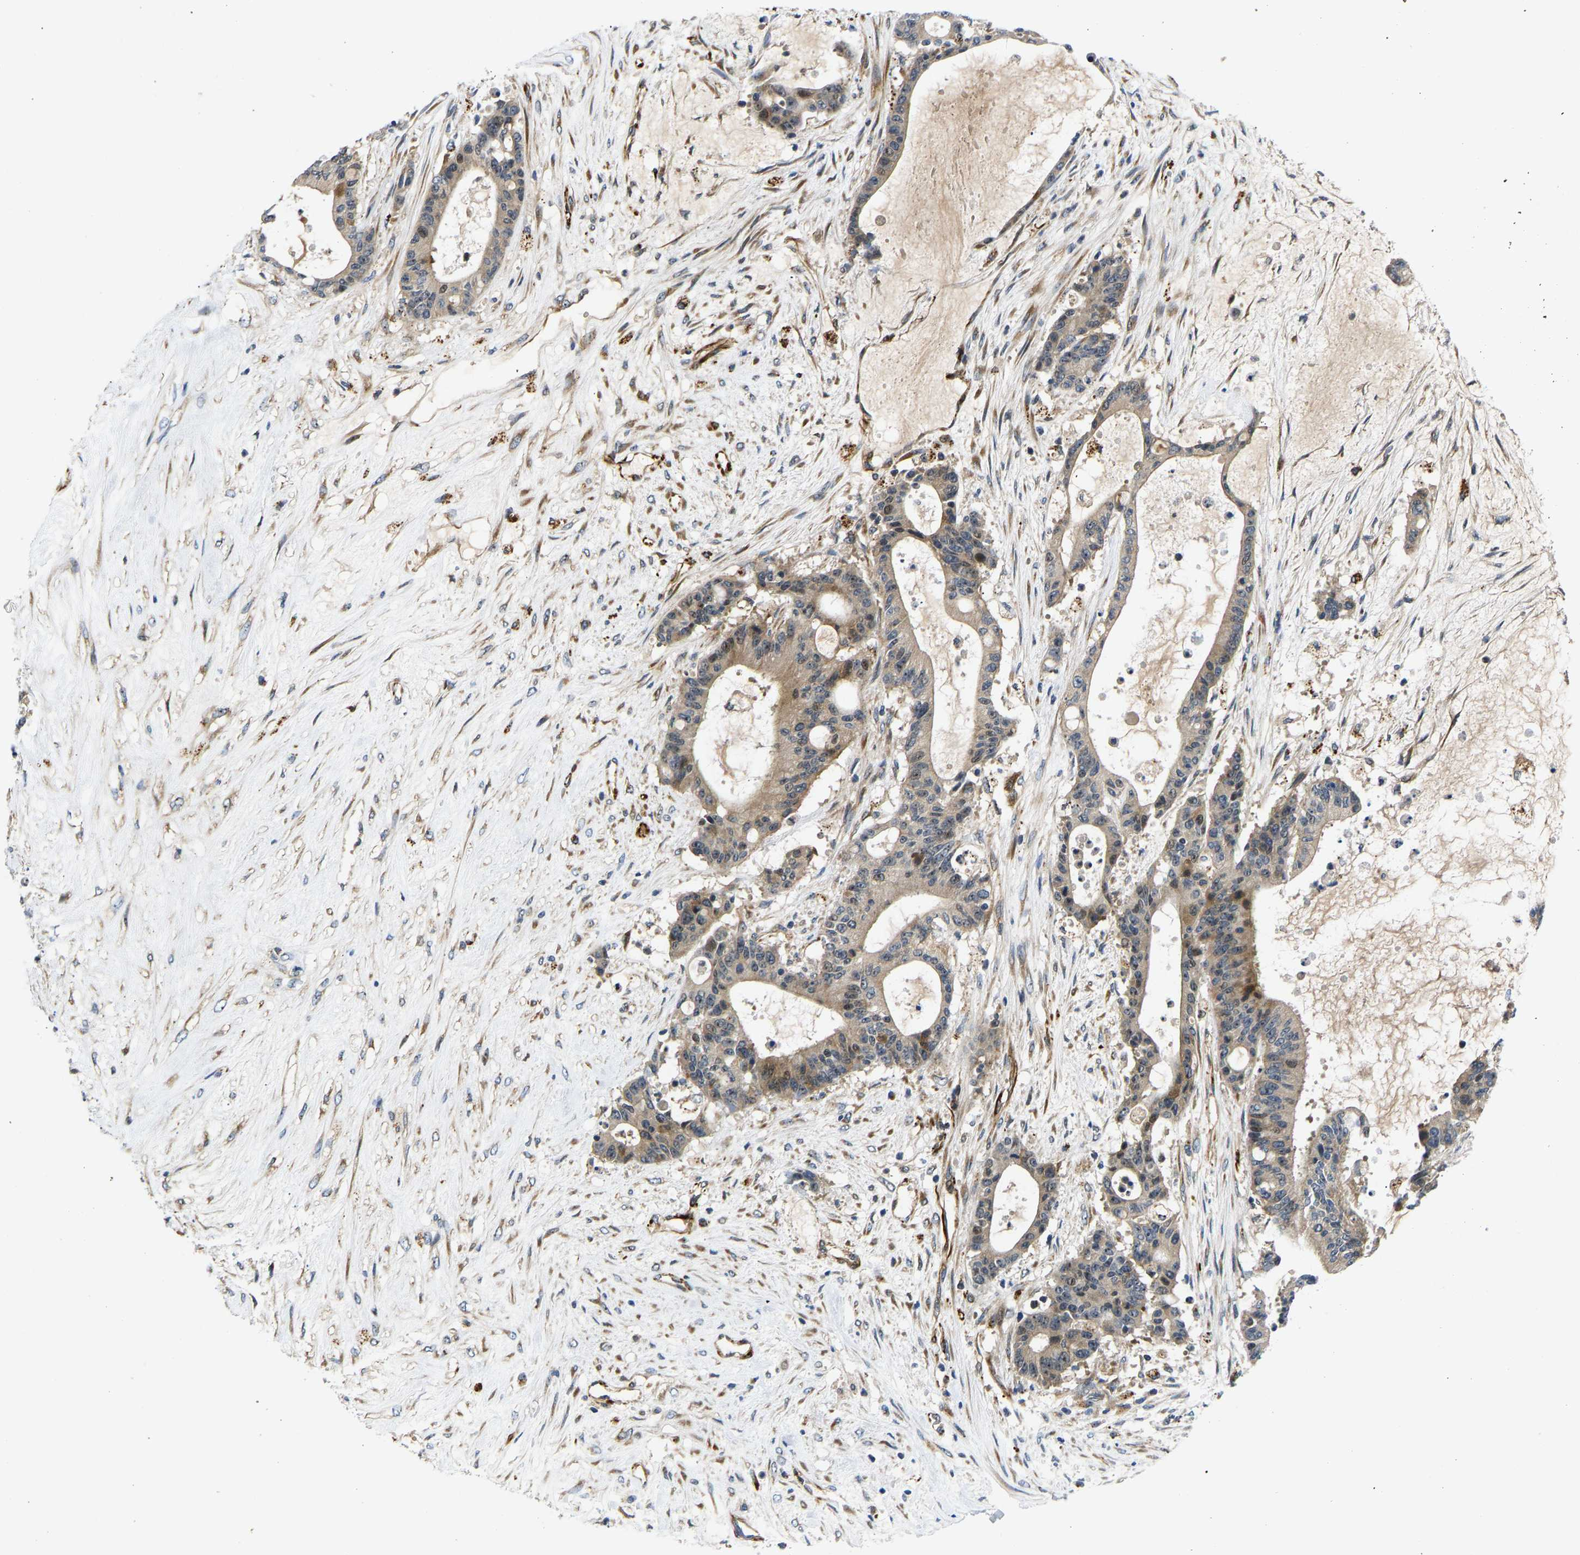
{"staining": {"intensity": "weak", "quantity": ">75%", "location": "cytoplasmic/membranous,nuclear"}, "tissue": "liver cancer", "cell_type": "Tumor cells", "image_type": "cancer", "snomed": [{"axis": "morphology", "description": "Cholangiocarcinoma"}, {"axis": "topography", "description": "Liver"}], "caption": "There is low levels of weak cytoplasmic/membranous and nuclear positivity in tumor cells of liver cholangiocarcinoma, as demonstrated by immunohistochemical staining (brown color).", "gene": "RESF1", "patient": {"sex": "female", "age": 73}}